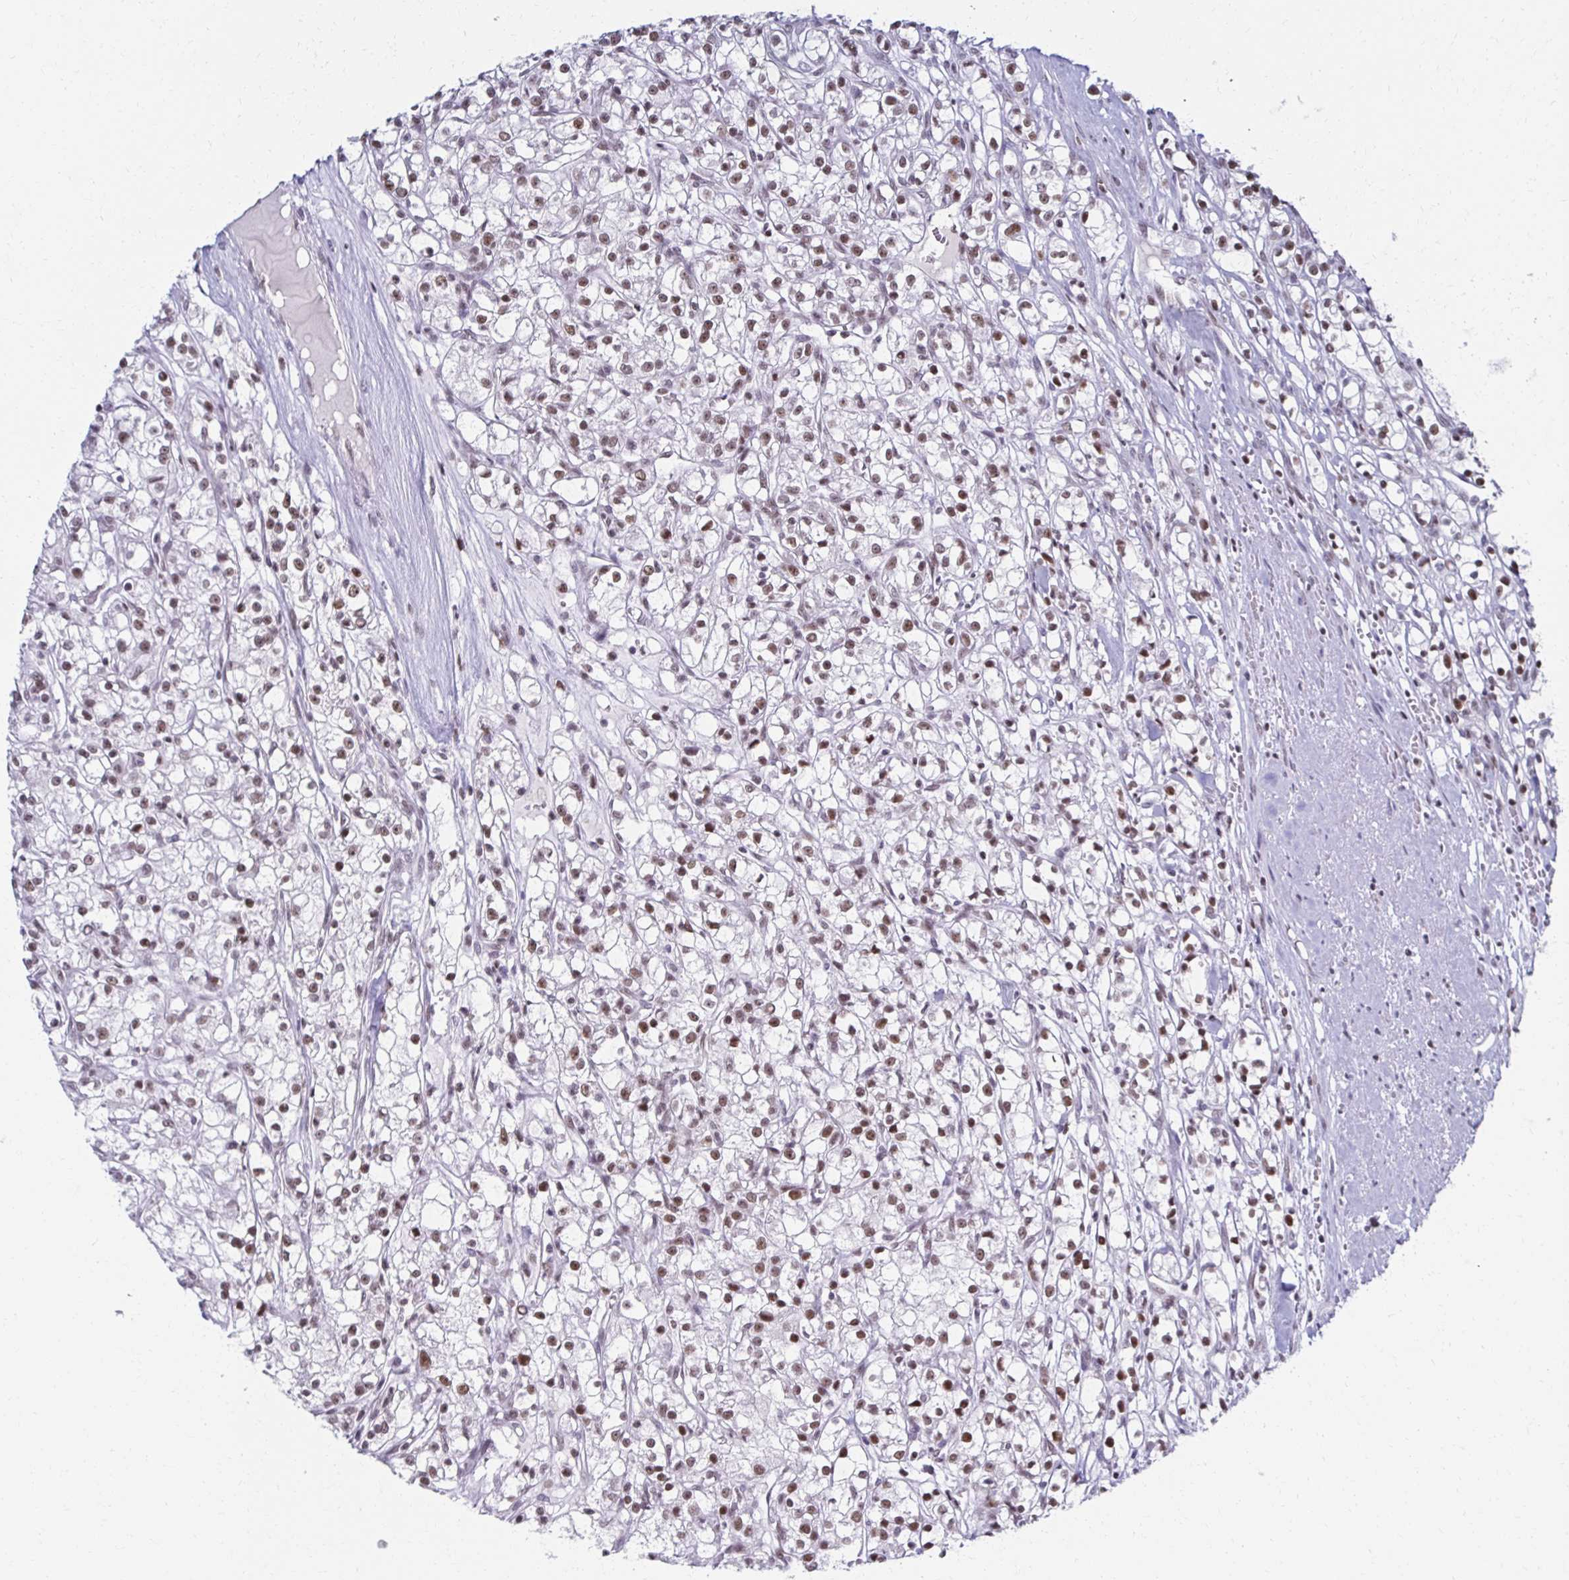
{"staining": {"intensity": "moderate", "quantity": ">75%", "location": "nuclear"}, "tissue": "renal cancer", "cell_type": "Tumor cells", "image_type": "cancer", "snomed": [{"axis": "morphology", "description": "Adenocarcinoma, NOS"}, {"axis": "topography", "description": "Kidney"}], "caption": "Adenocarcinoma (renal) stained with a protein marker shows moderate staining in tumor cells.", "gene": "IRF7", "patient": {"sex": "female", "age": 59}}